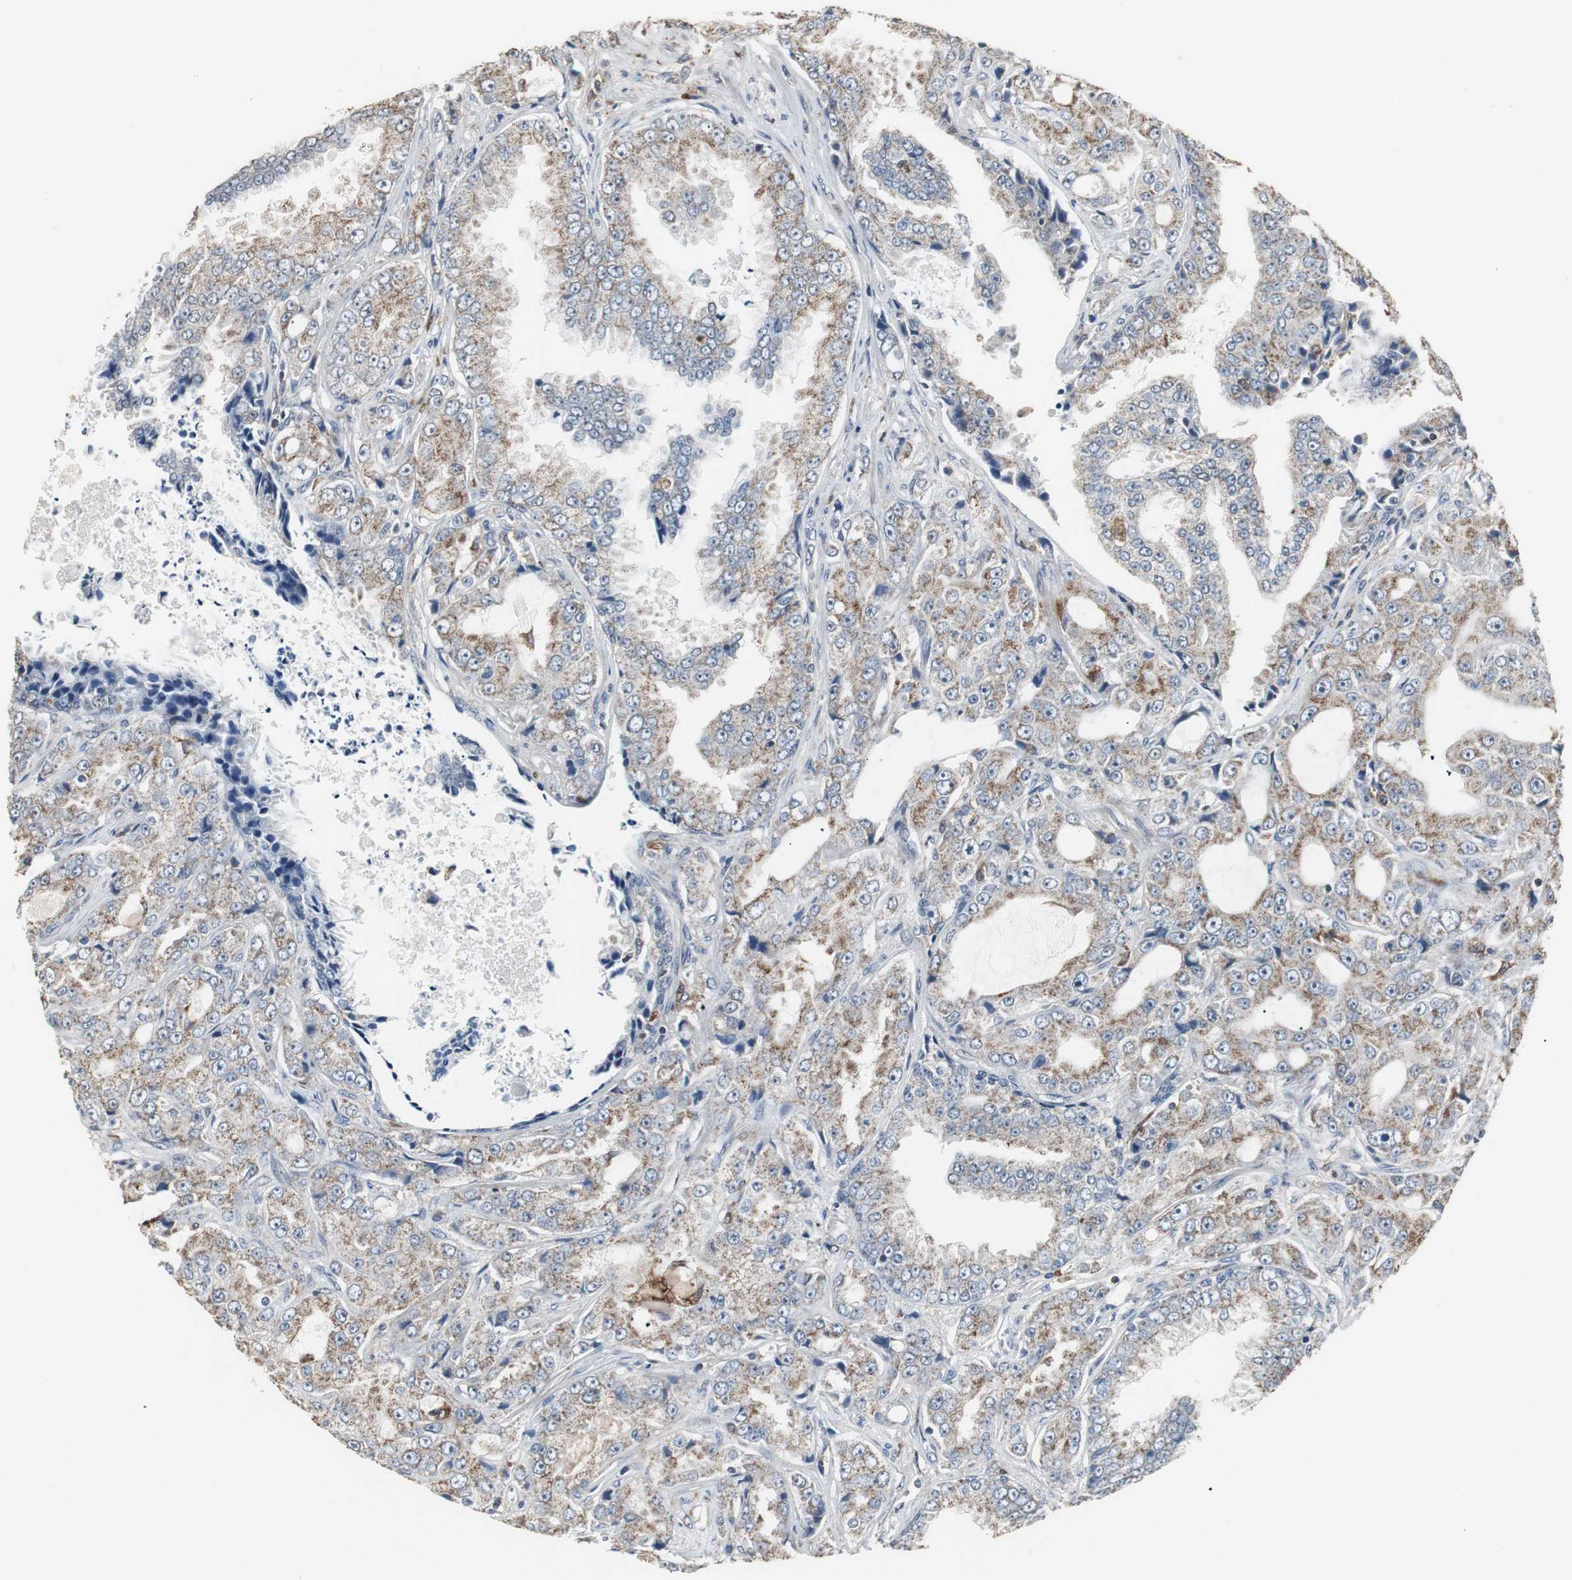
{"staining": {"intensity": "moderate", "quantity": ">75%", "location": "cytoplasmic/membranous"}, "tissue": "prostate cancer", "cell_type": "Tumor cells", "image_type": "cancer", "snomed": [{"axis": "morphology", "description": "Adenocarcinoma, High grade"}, {"axis": "topography", "description": "Prostate"}], "caption": "Approximately >75% of tumor cells in prostate cancer (adenocarcinoma (high-grade)) exhibit moderate cytoplasmic/membranous protein staining as visualized by brown immunohistochemical staining.", "gene": "NCF2", "patient": {"sex": "male", "age": 73}}